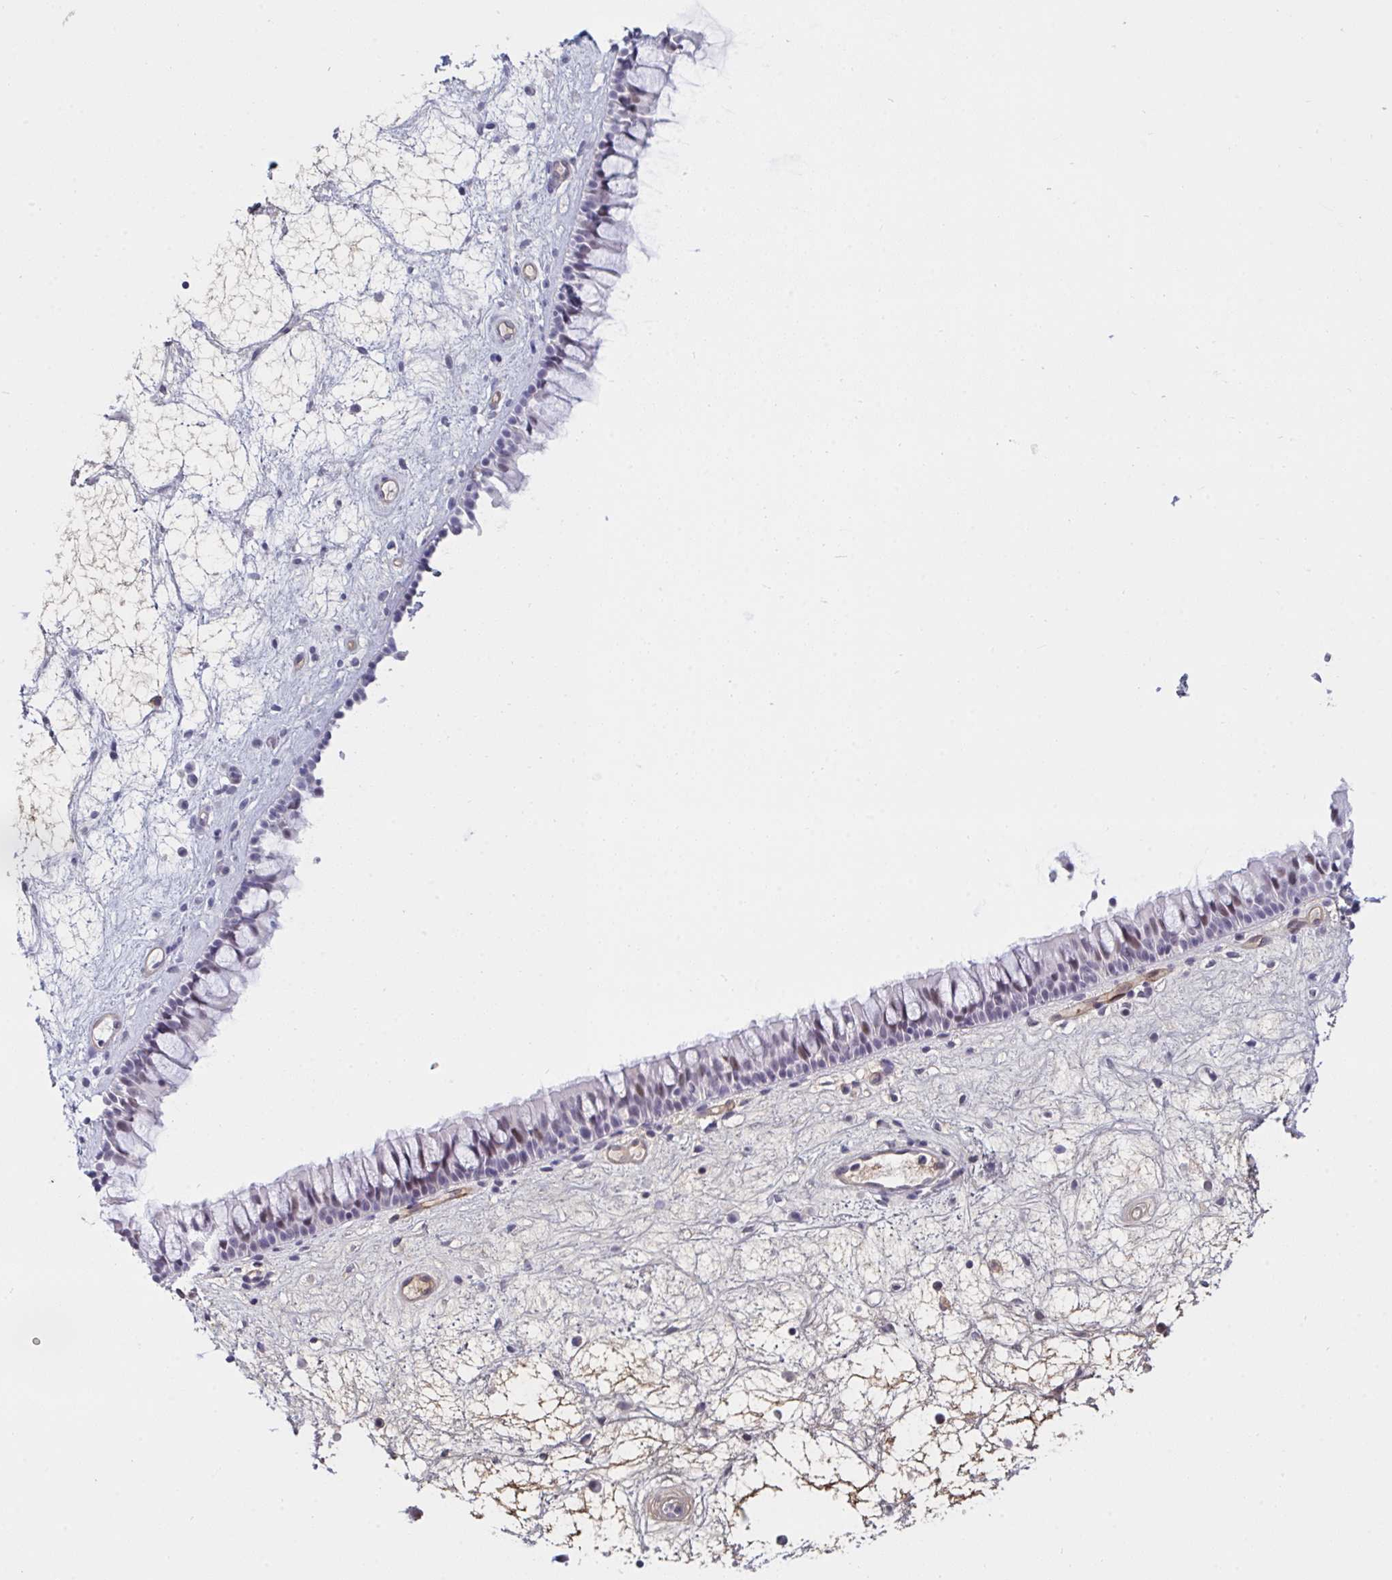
{"staining": {"intensity": "weak", "quantity": "25%-75%", "location": "nuclear"}, "tissue": "nasopharynx", "cell_type": "Respiratory epithelial cells", "image_type": "normal", "snomed": [{"axis": "morphology", "description": "Normal tissue, NOS"}, {"axis": "topography", "description": "Nasopharynx"}], "caption": "A micrograph of human nasopharynx stained for a protein reveals weak nuclear brown staining in respiratory epithelial cells. Immunohistochemistry stains the protein in brown and the nuclei are stained blue.", "gene": "DSCAML1", "patient": {"sex": "male", "age": 69}}